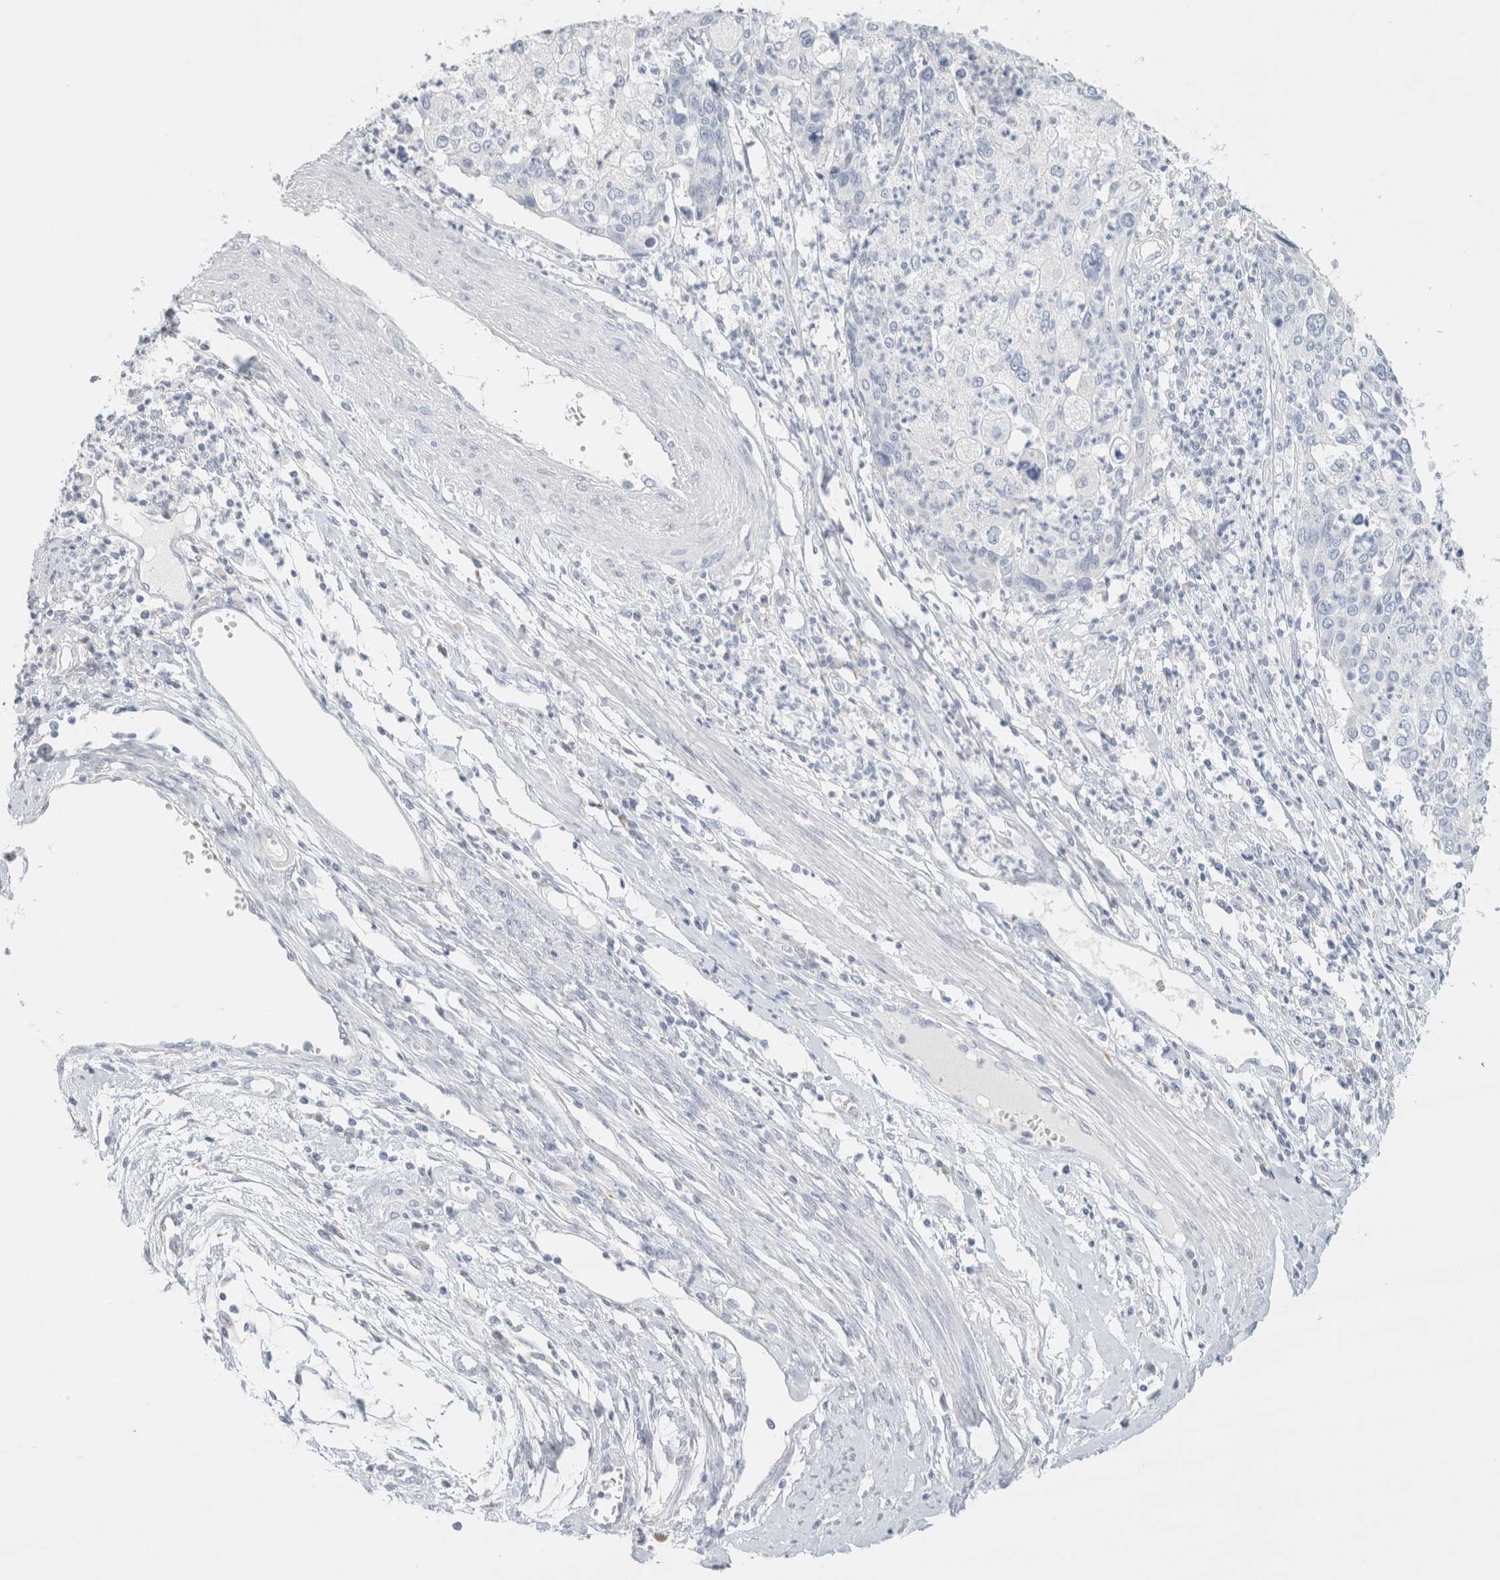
{"staining": {"intensity": "negative", "quantity": "none", "location": "none"}, "tissue": "cervical cancer", "cell_type": "Tumor cells", "image_type": "cancer", "snomed": [{"axis": "morphology", "description": "Squamous cell carcinoma, NOS"}, {"axis": "topography", "description": "Cervix"}], "caption": "Tumor cells are negative for protein expression in human cervical squamous cell carcinoma. (DAB (3,3'-diaminobenzidine) immunohistochemistry (IHC) visualized using brightfield microscopy, high magnification).", "gene": "NEFM", "patient": {"sex": "female", "age": 40}}